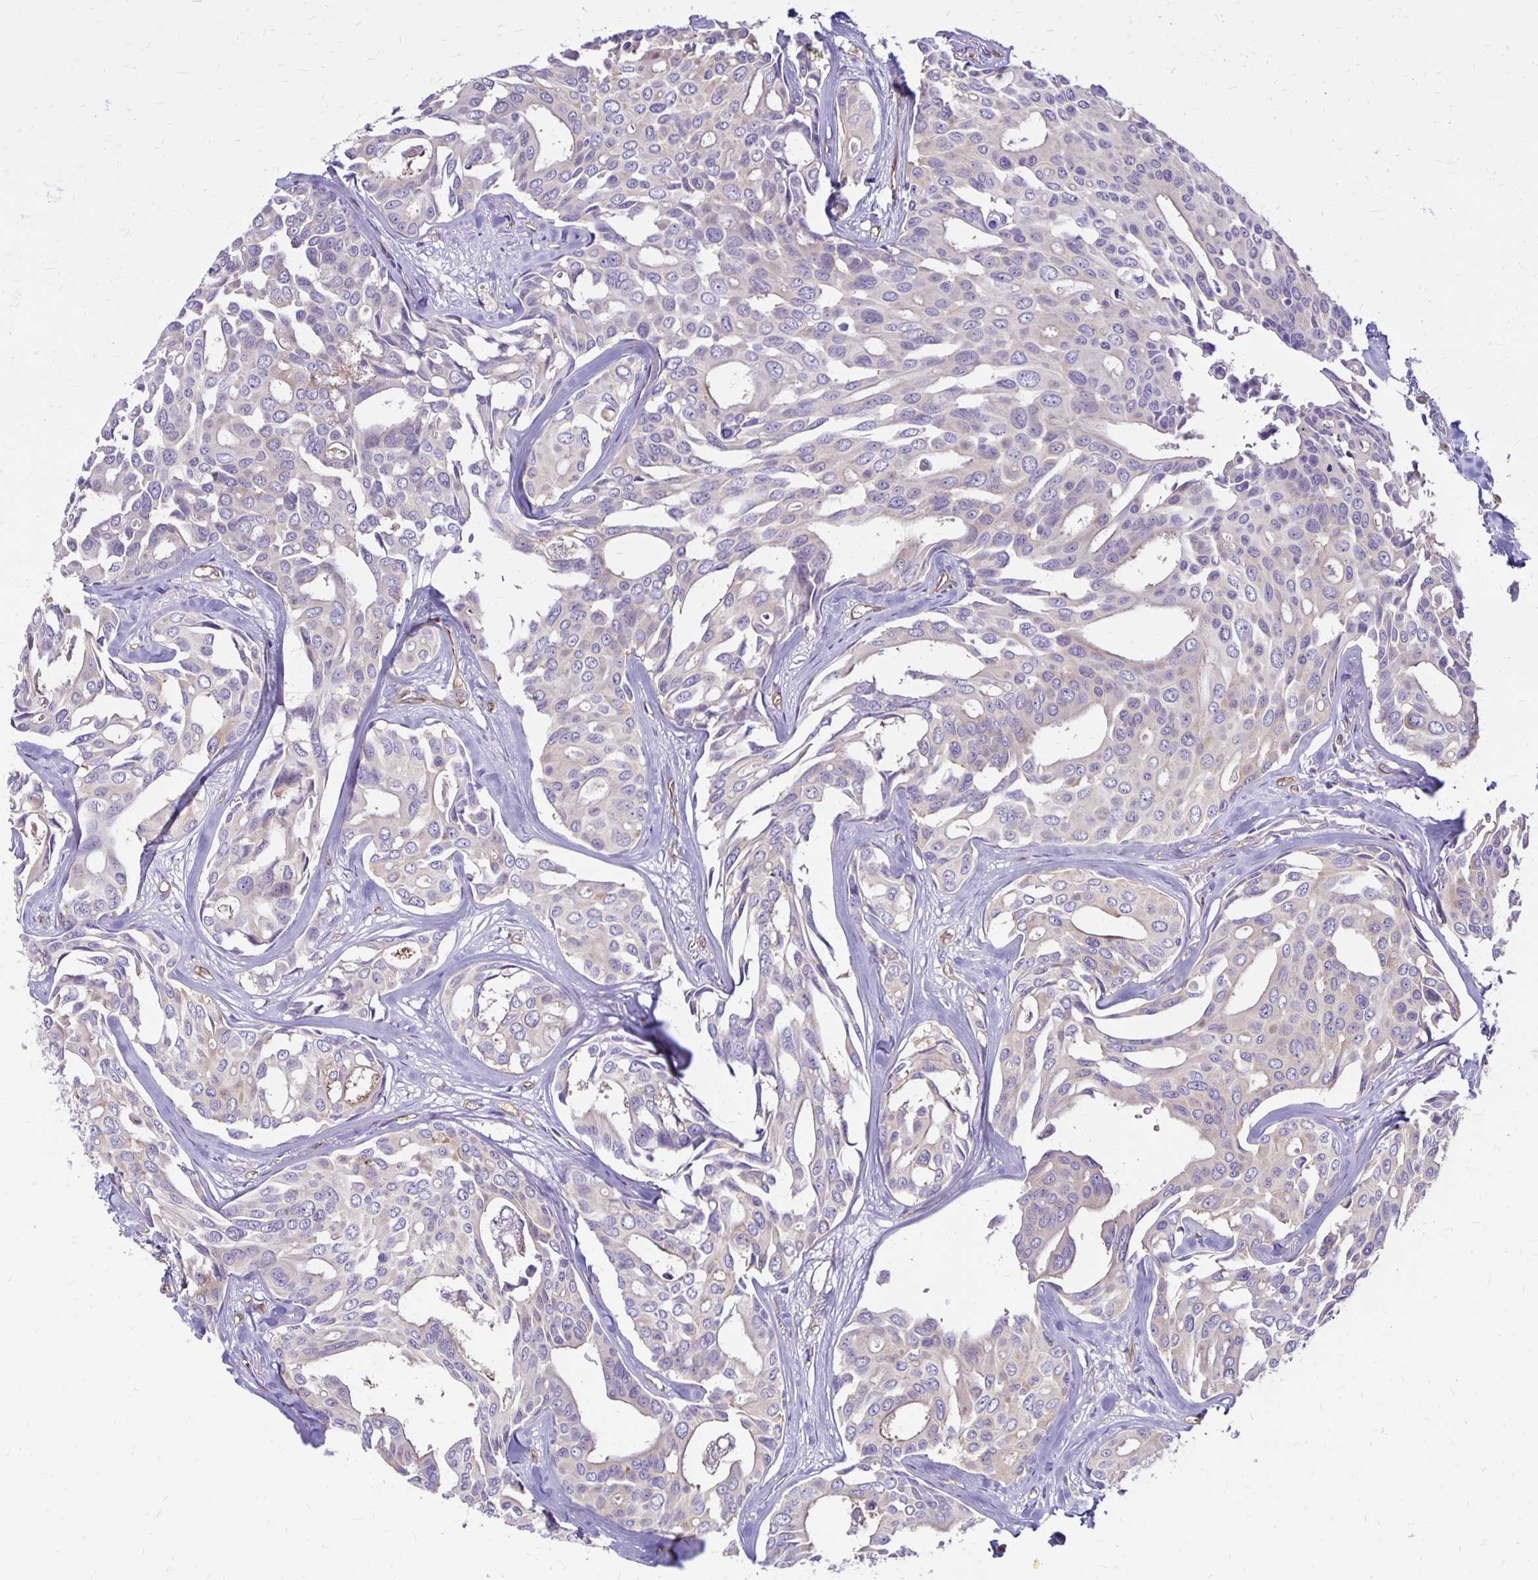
{"staining": {"intensity": "weak", "quantity": "<25%", "location": "cytoplasmic/membranous"}, "tissue": "breast cancer", "cell_type": "Tumor cells", "image_type": "cancer", "snomed": [{"axis": "morphology", "description": "Duct carcinoma"}, {"axis": "topography", "description": "Breast"}], "caption": "A high-resolution photomicrograph shows immunohistochemistry staining of breast cancer (infiltrating ductal carcinoma), which shows no significant staining in tumor cells. (DAB IHC with hematoxylin counter stain).", "gene": "TTYH1", "patient": {"sex": "female", "age": 54}}